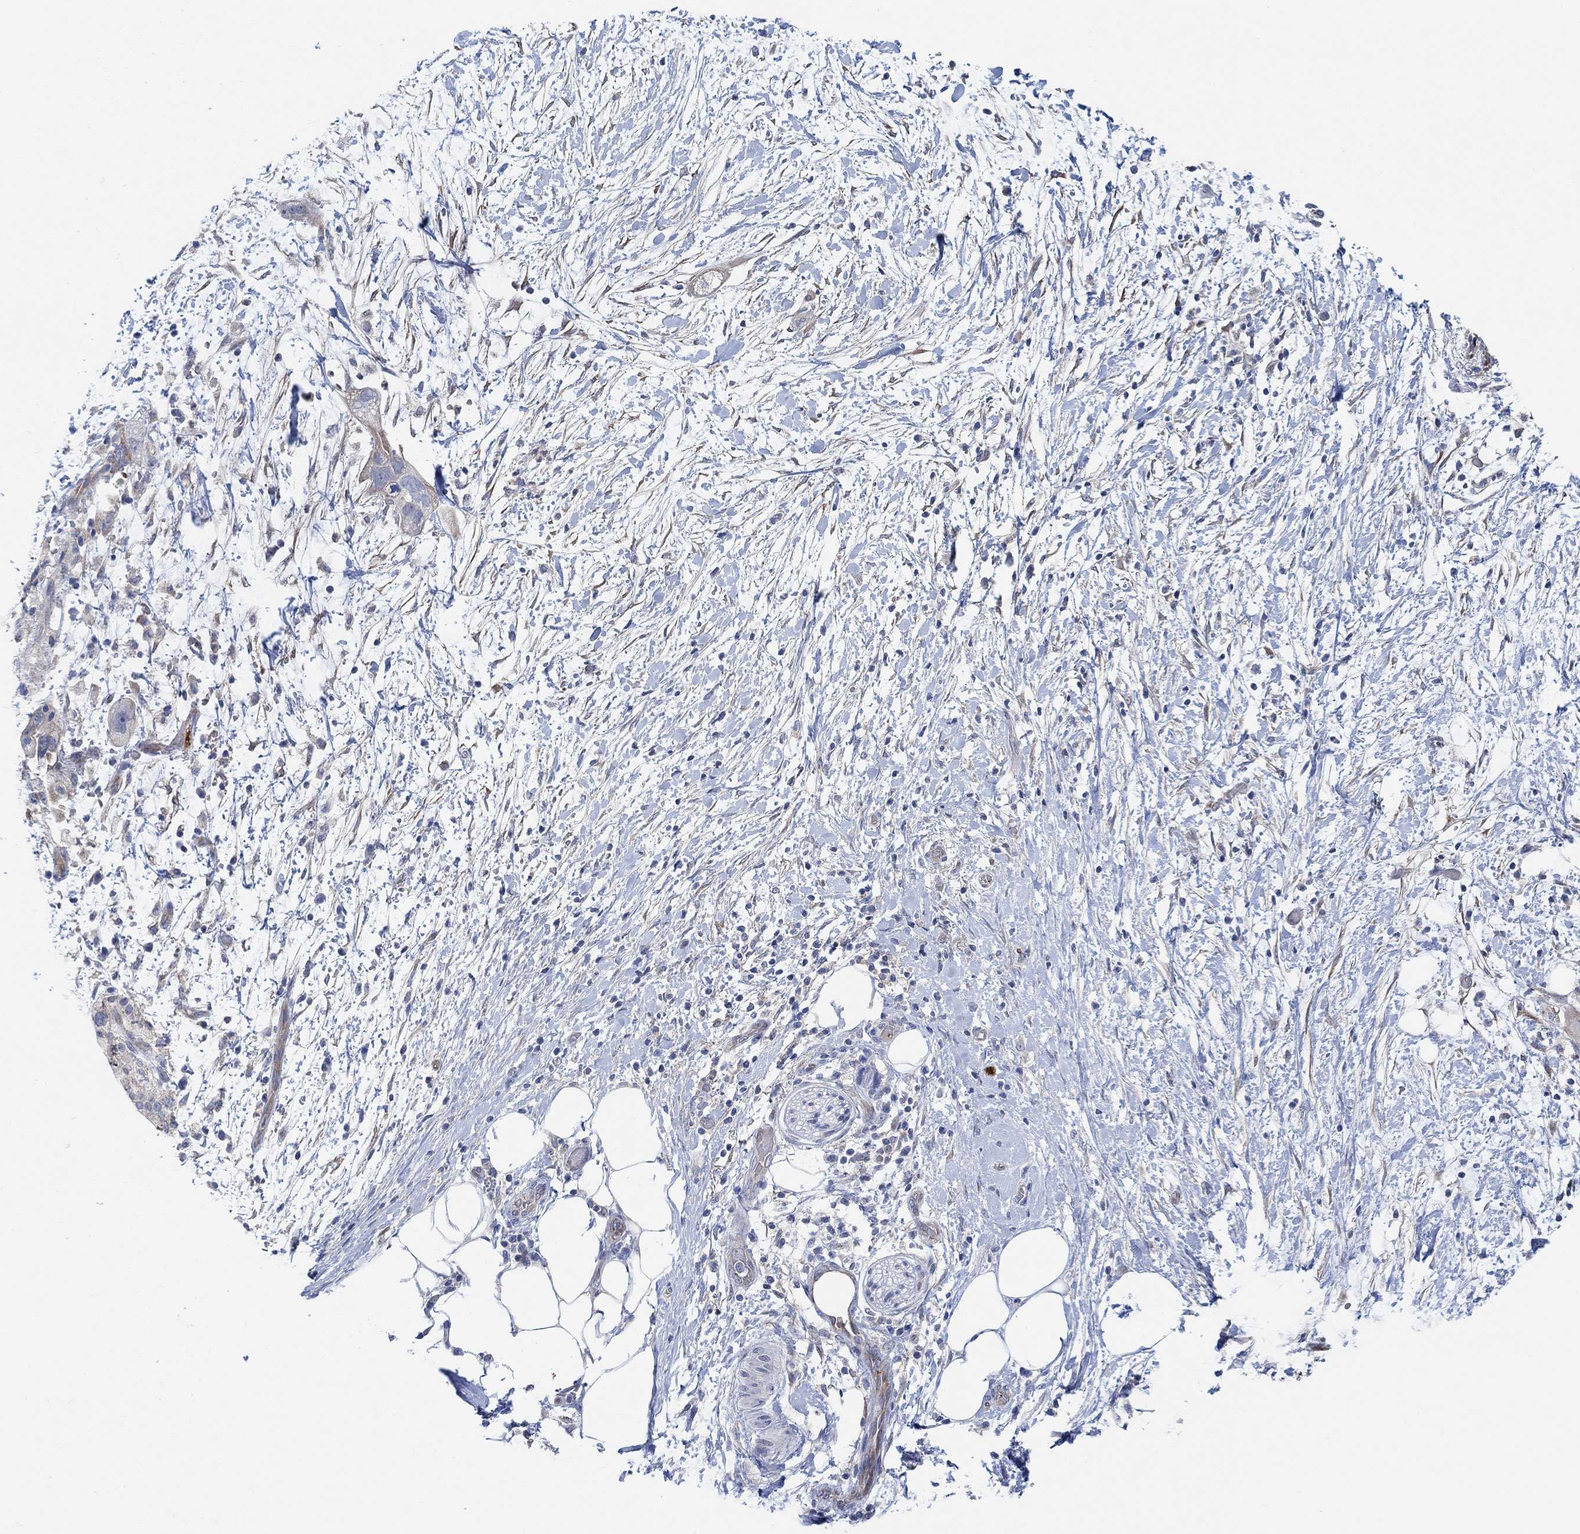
{"staining": {"intensity": "negative", "quantity": "none", "location": "none"}, "tissue": "pancreatic cancer", "cell_type": "Tumor cells", "image_type": "cancer", "snomed": [{"axis": "morphology", "description": "Adenocarcinoma, NOS"}, {"axis": "topography", "description": "Pancreas"}], "caption": "Immunohistochemistry (IHC) photomicrograph of neoplastic tissue: human pancreatic cancer (adenocarcinoma) stained with DAB (3,3'-diaminobenzidine) shows no significant protein expression in tumor cells.", "gene": "PMFBP1", "patient": {"sex": "female", "age": 72}}